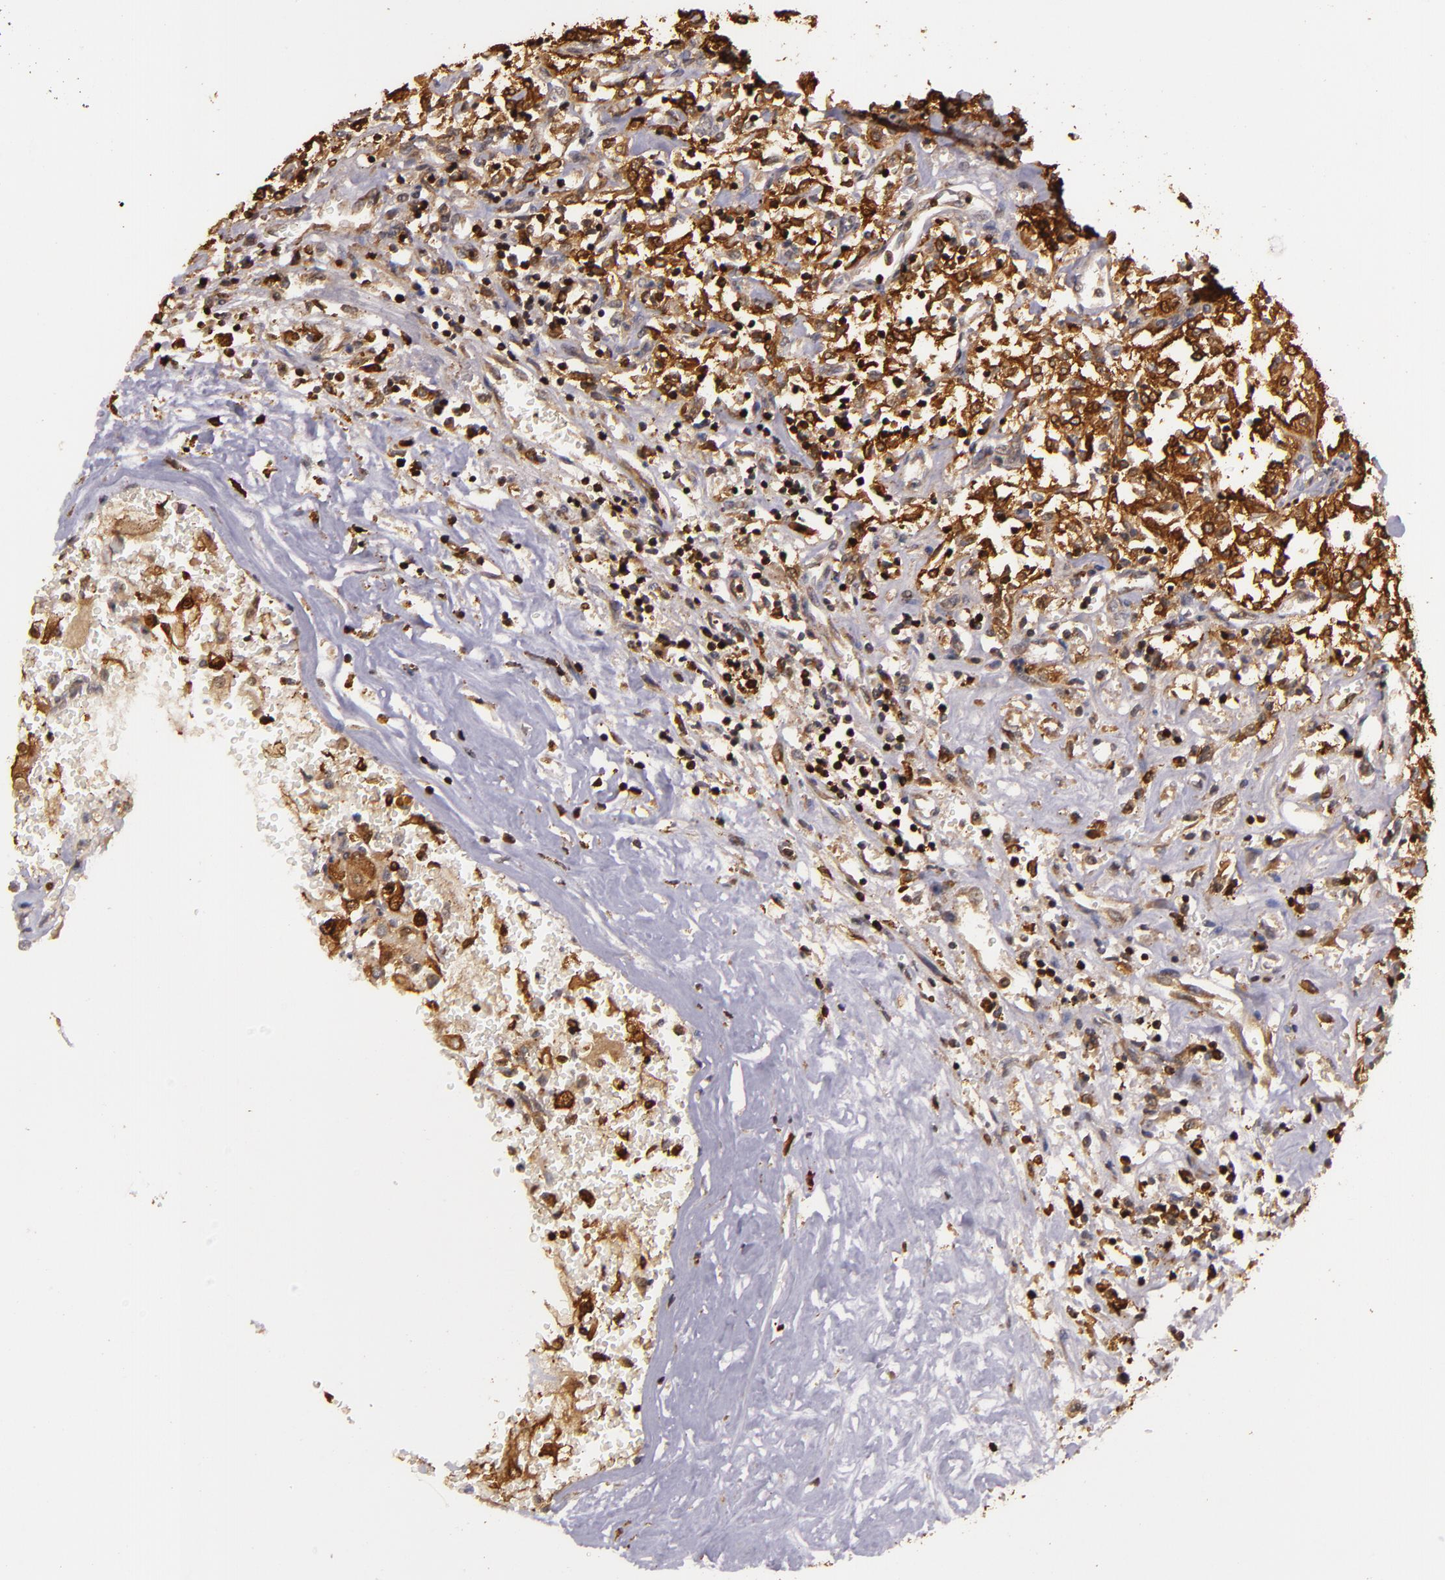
{"staining": {"intensity": "strong", "quantity": ">75%", "location": "cytoplasmic/membranous"}, "tissue": "renal cancer", "cell_type": "Tumor cells", "image_type": "cancer", "snomed": [{"axis": "morphology", "description": "Adenocarcinoma, NOS"}, {"axis": "topography", "description": "Kidney"}], "caption": "Protein staining of renal adenocarcinoma tissue reveals strong cytoplasmic/membranous expression in about >75% of tumor cells. The protein of interest is shown in brown color, while the nuclei are stained blue.", "gene": "SLC9A3R1", "patient": {"sex": "male", "age": 78}}